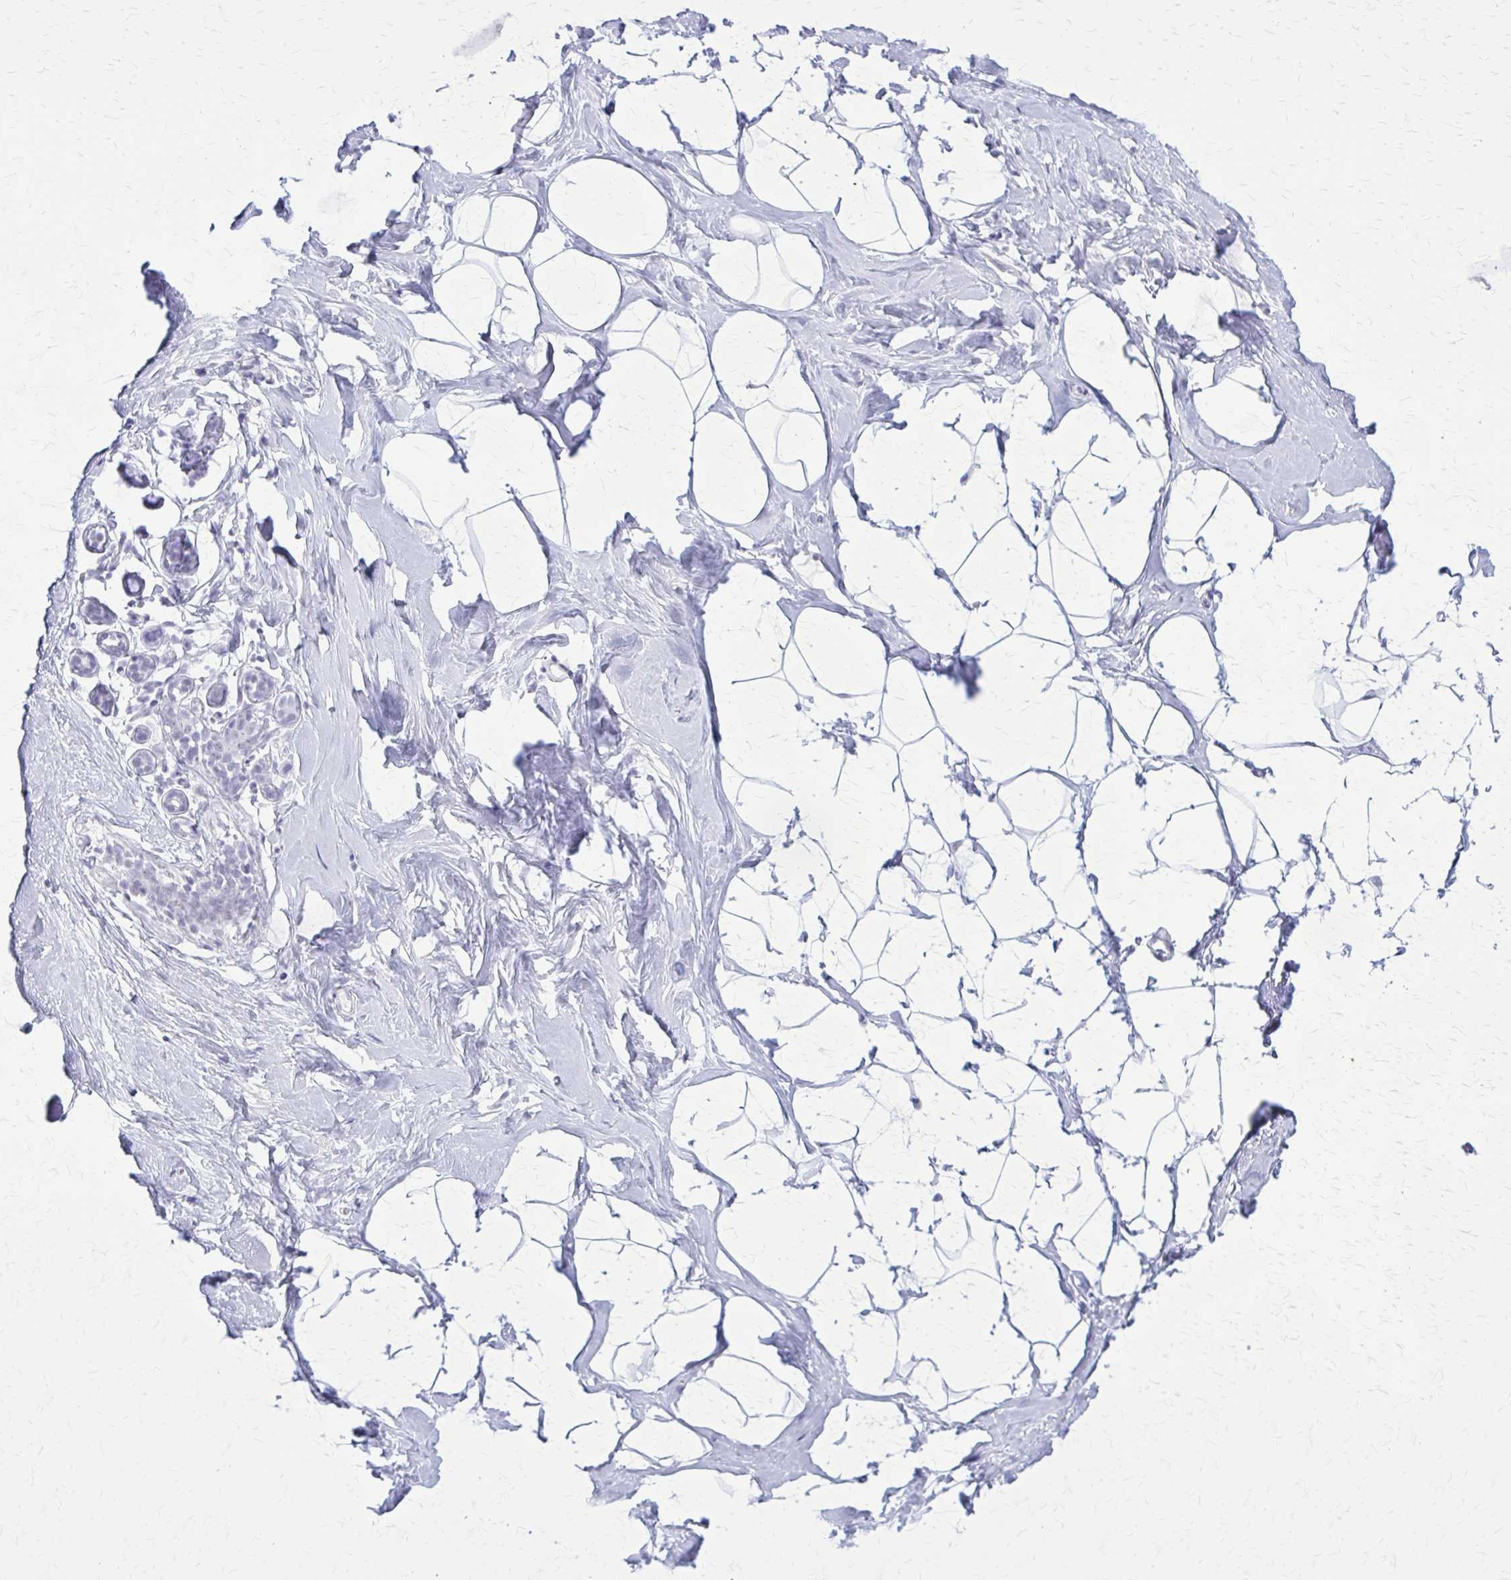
{"staining": {"intensity": "negative", "quantity": "none", "location": "none"}, "tissue": "breast", "cell_type": "Adipocytes", "image_type": "normal", "snomed": [{"axis": "morphology", "description": "Normal tissue, NOS"}, {"axis": "topography", "description": "Breast"}], "caption": "Immunohistochemical staining of benign human breast demonstrates no significant staining in adipocytes.", "gene": "GAD1", "patient": {"sex": "female", "age": 32}}